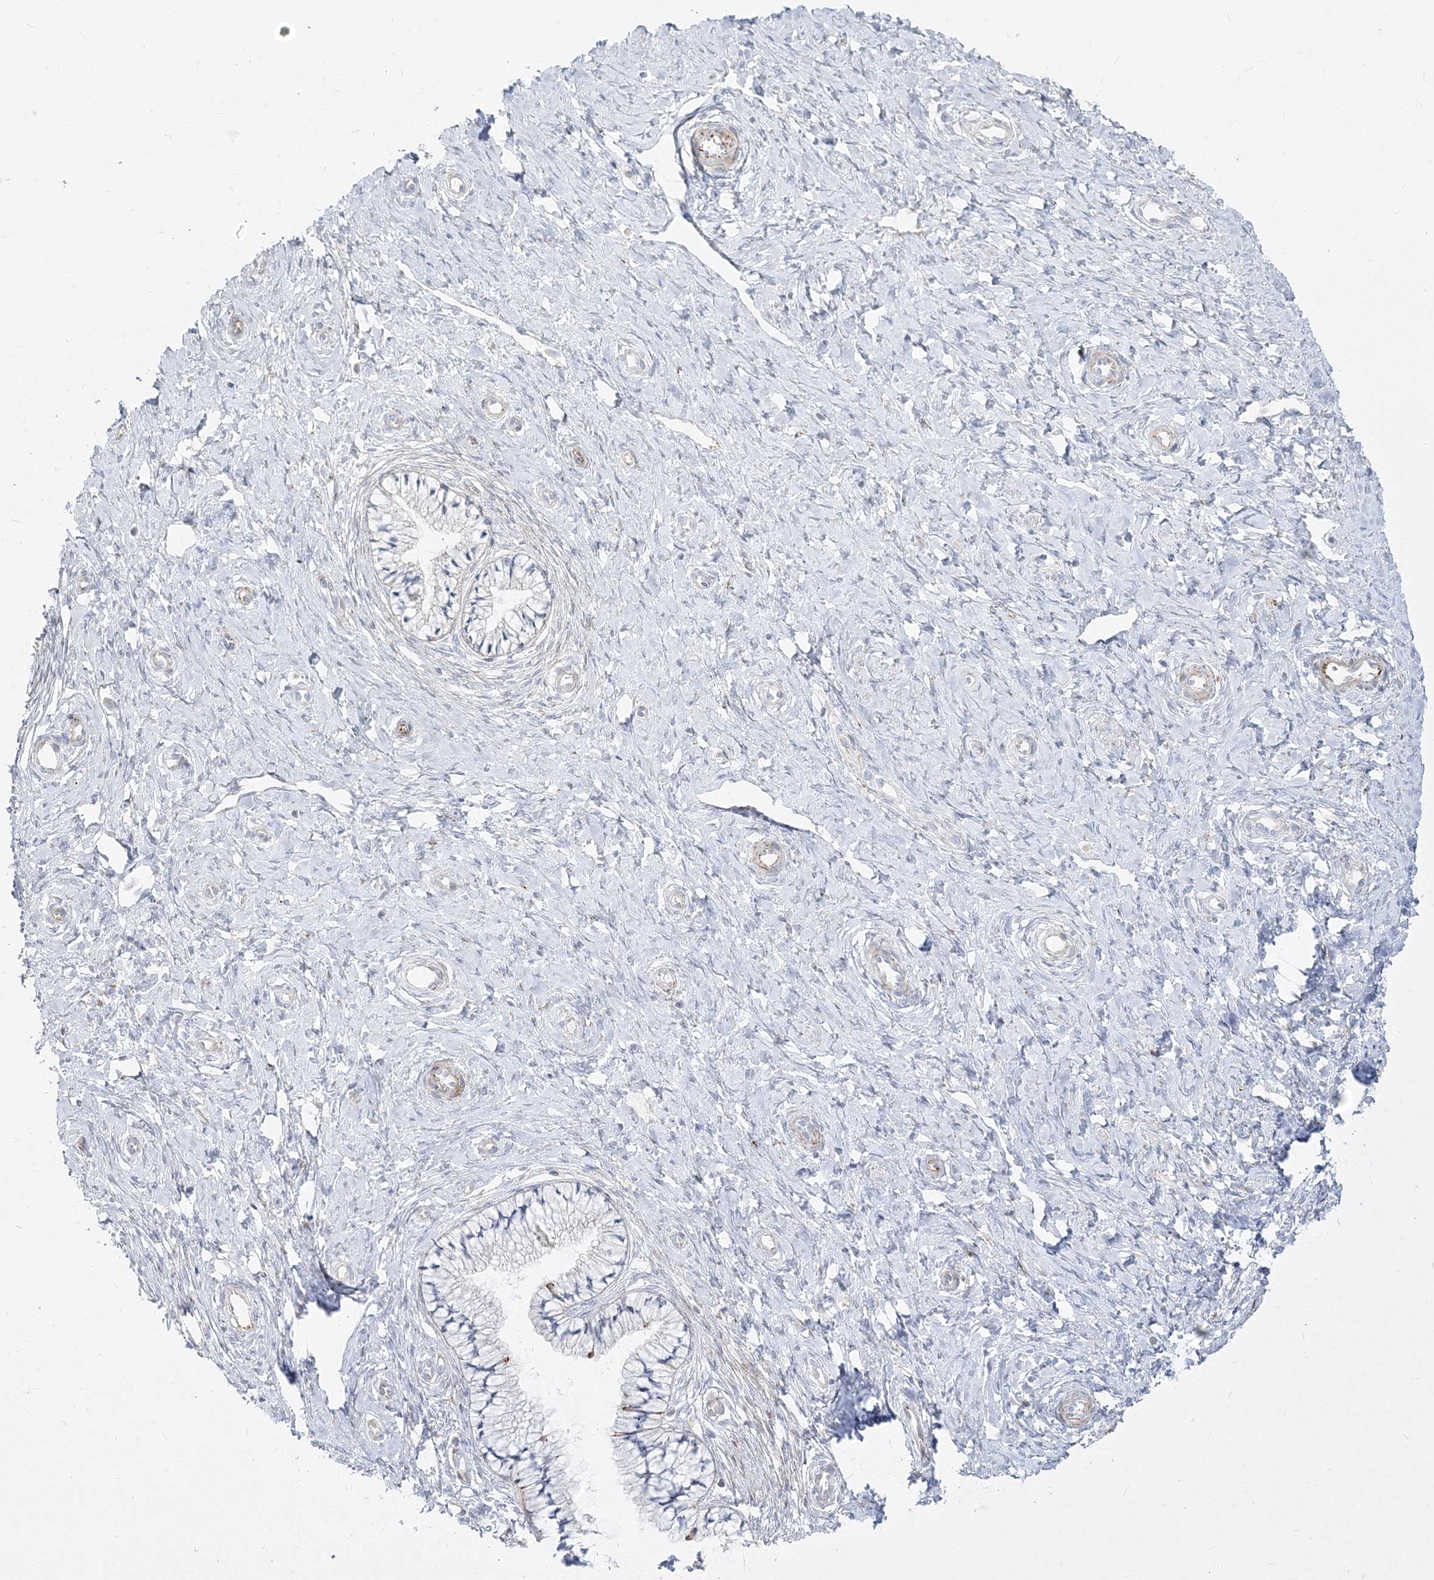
{"staining": {"intensity": "negative", "quantity": "none", "location": "none"}, "tissue": "cervix", "cell_type": "Glandular cells", "image_type": "normal", "snomed": [{"axis": "morphology", "description": "Normal tissue, NOS"}, {"axis": "topography", "description": "Cervix"}], "caption": "A high-resolution image shows immunohistochemistry staining of unremarkable cervix, which demonstrates no significant staining in glandular cells.", "gene": "GPAT2", "patient": {"sex": "female", "age": 36}}